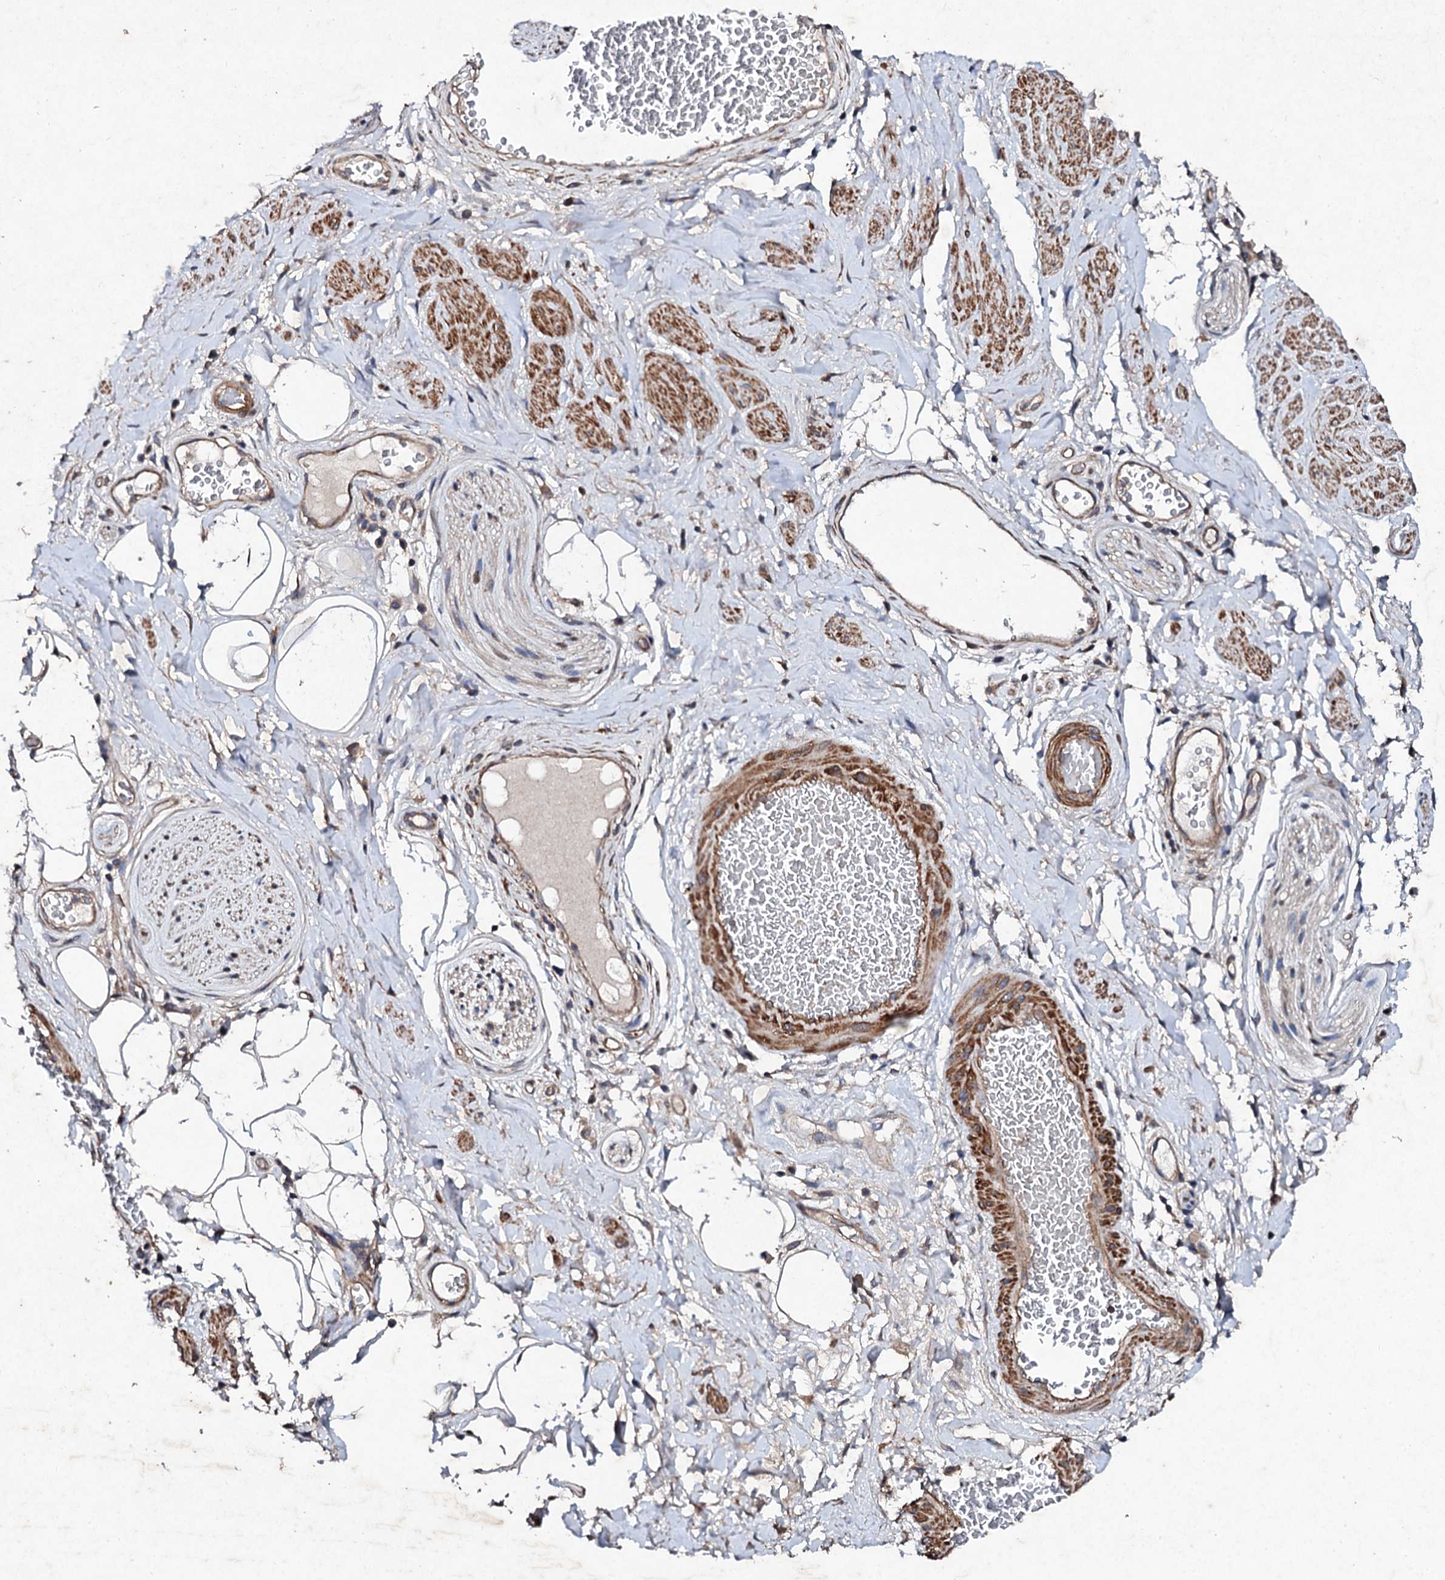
{"staining": {"intensity": "negative", "quantity": "none", "location": "none"}, "tissue": "adipose tissue", "cell_type": "Adipocytes", "image_type": "normal", "snomed": [{"axis": "morphology", "description": "Normal tissue, NOS"}, {"axis": "morphology", "description": "Adenocarcinoma, NOS"}, {"axis": "topography", "description": "Rectum"}, {"axis": "topography", "description": "Vagina"}, {"axis": "topography", "description": "Peripheral nerve tissue"}], "caption": "IHC image of benign adipose tissue stained for a protein (brown), which exhibits no expression in adipocytes.", "gene": "MOCOS", "patient": {"sex": "female", "age": 71}}